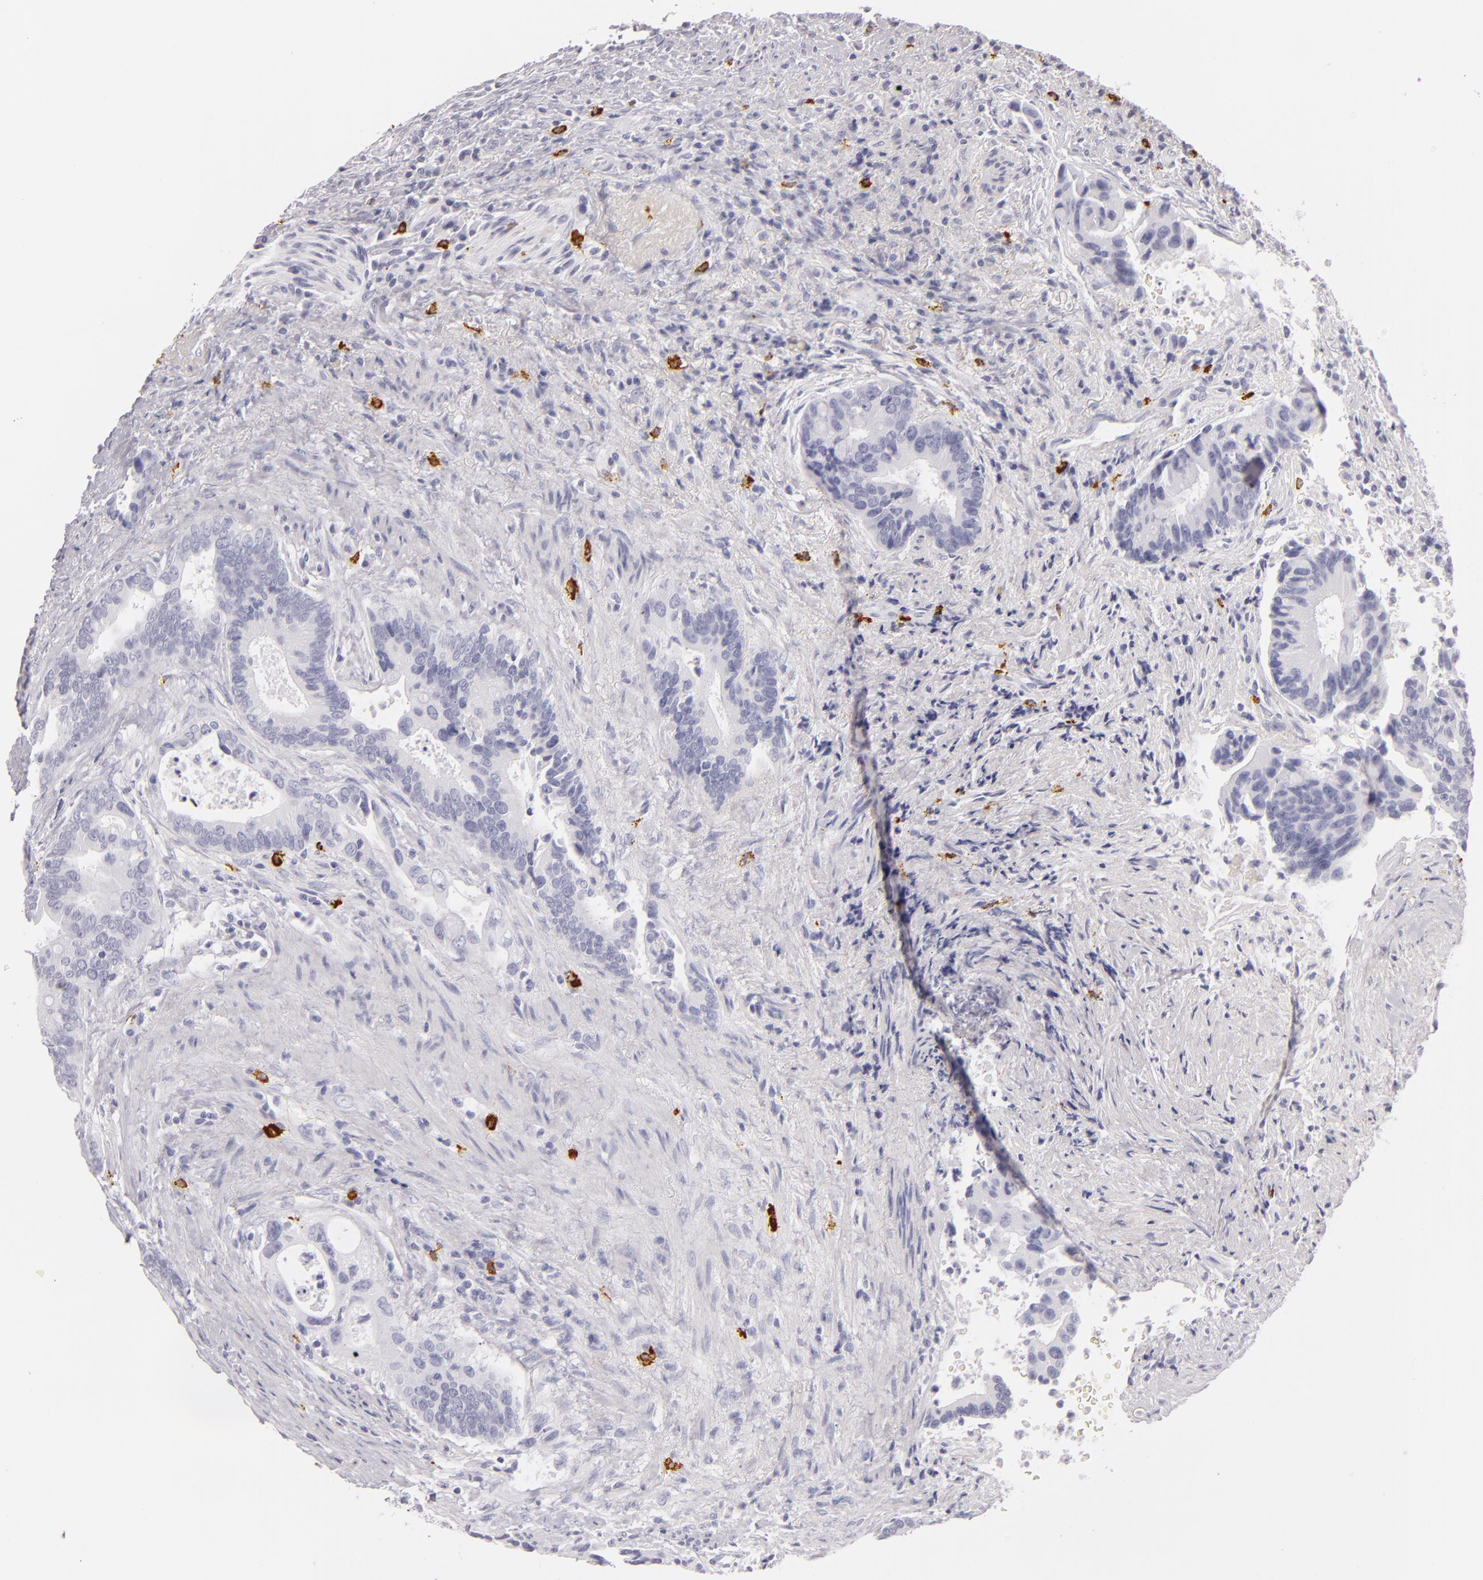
{"staining": {"intensity": "negative", "quantity": "none", "location": "none"}, "tissue": "colorectal cancer", "cell_type": "Tumor cells", "image_type": "cancer", "snomed": [{"axis": "morphology", "description": "Adenocarcinoma, NOS"}, {"axis": "topography", "description": "Rectum"}], "caption": "Protein analysis of colorectal cancer displays no significant staining in tumor cells.", "gene": "TPSD1", "patient": {"sex": "female", "age": 67}}